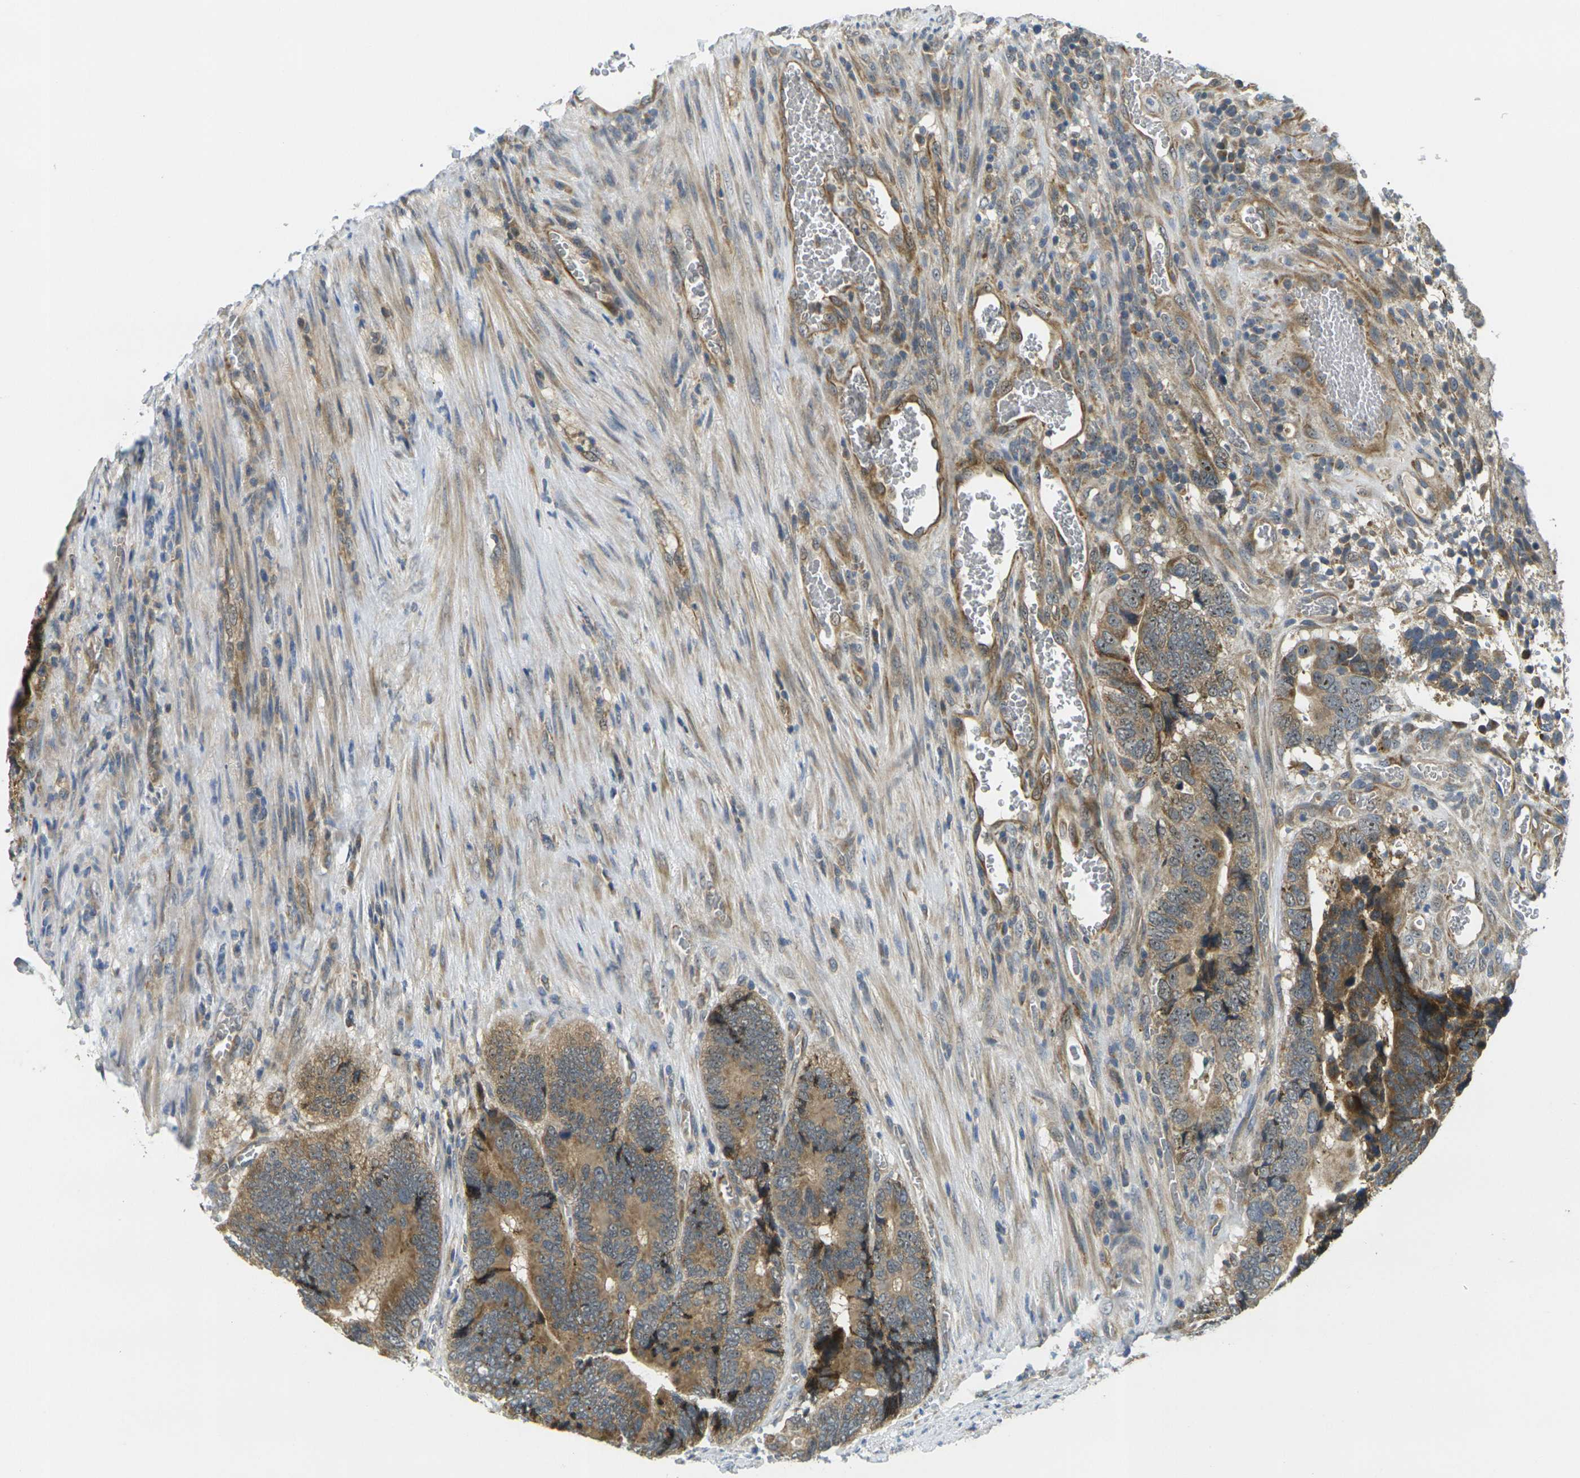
{"staining": {"intensity": "moderate", "quantity": ">75%", "location": "cytoplasmic/membranous"}, "tissue": "colorectal cancer", "cell_type": "Tumor cells", "image_type": "cancer", "snomed": [{"axis": "morphology", "description": "Adenocarcinoma, NOS"}, {"axis": "topography", "description": "Colon"}], "caption": "The histopathology image demonstrates a brown stain indicating the presence of a protein in the cytoplasmic/membranous of tumor cells in colorectal adenocarcinoma.", "gene": "MINAR2", "patient": {"sex": "male", "age": 72}}